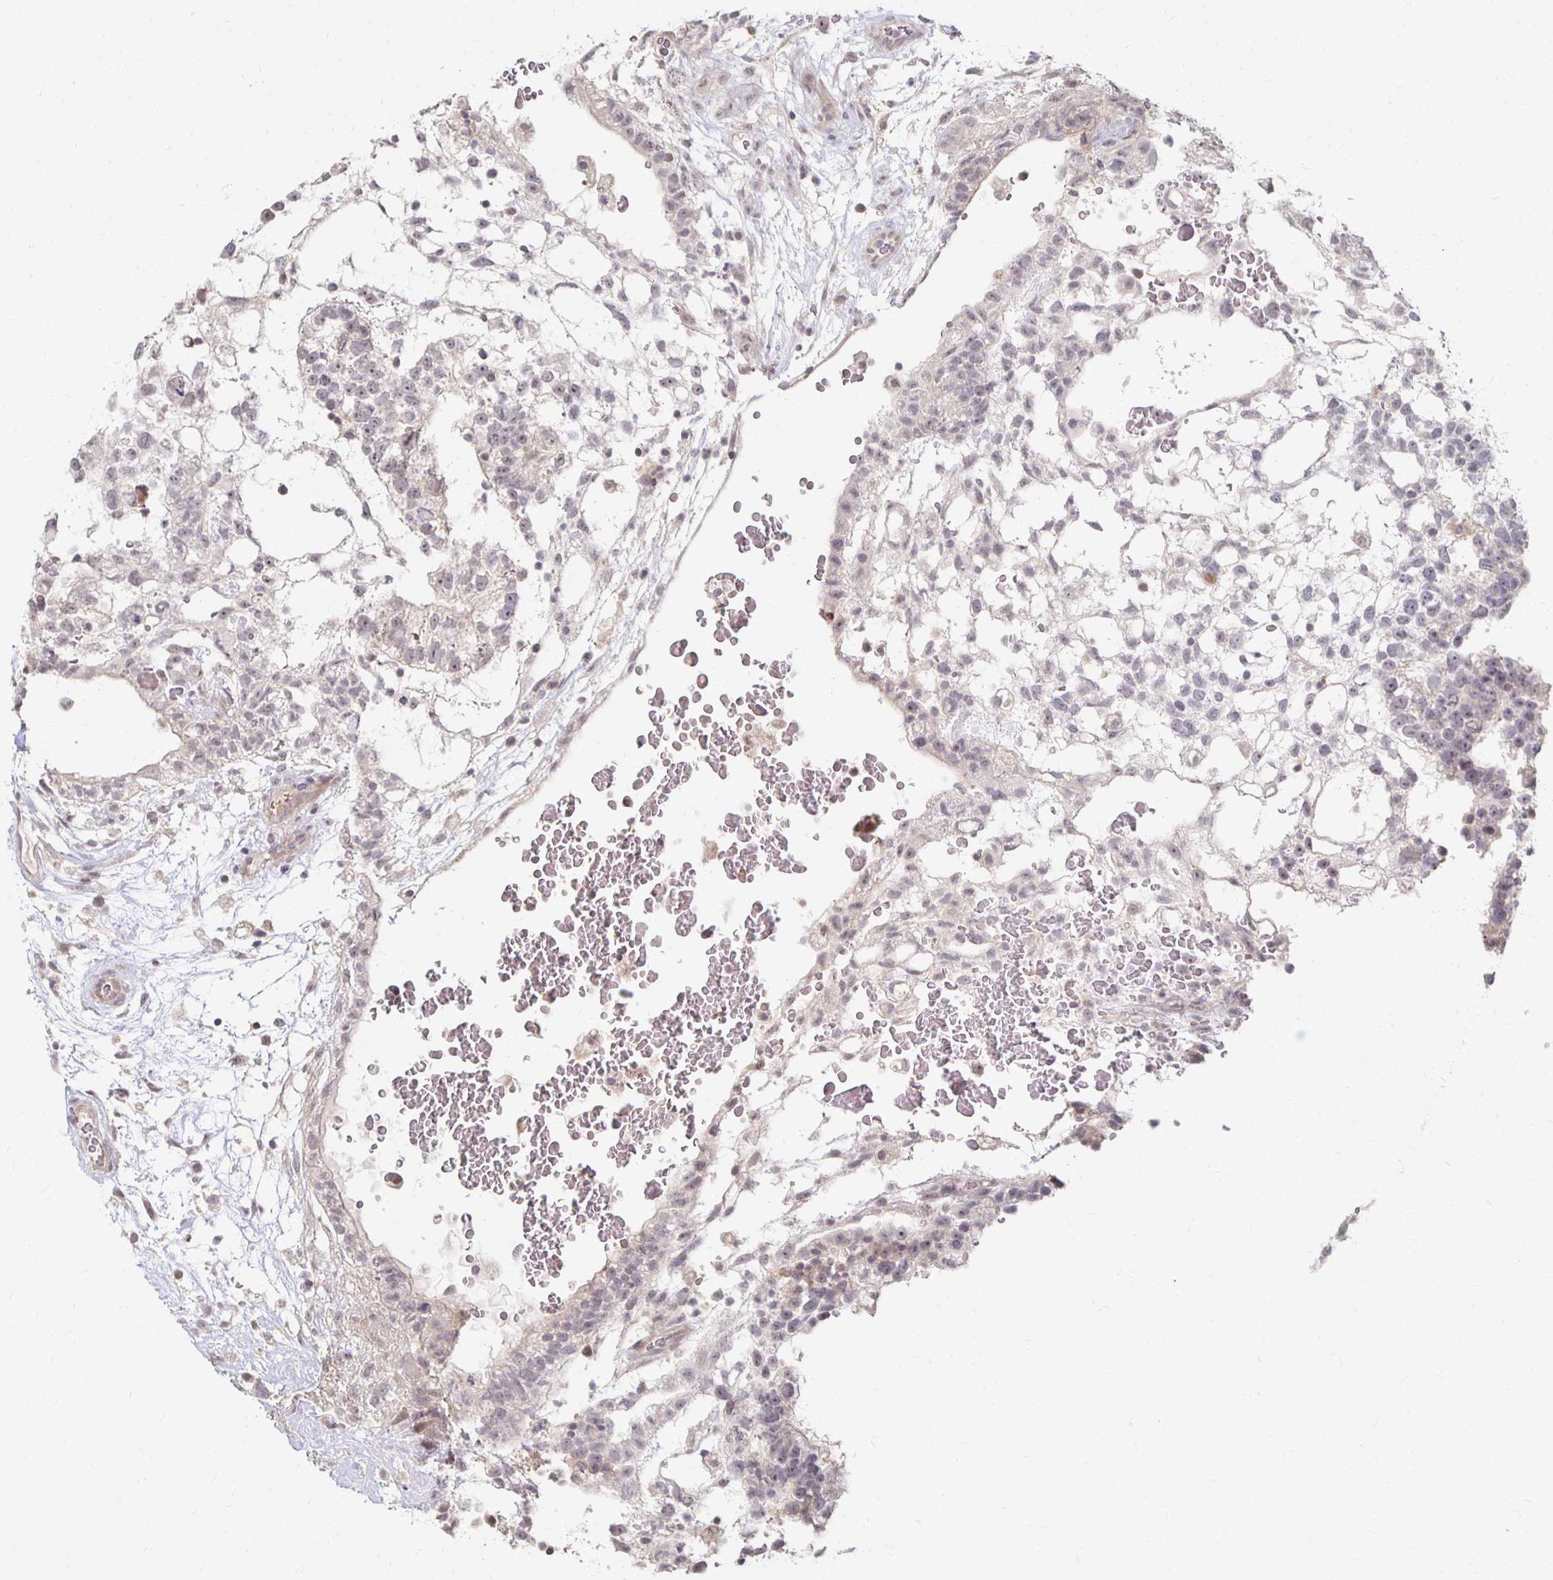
{"staining": {"intensity": "negative", "quantity": "none", "location": "none"}, "tissue": "testis cancer", "cell_type": "Tumor cells", "image_type": "cancer", "snomed": [{"axis": "morphology", "description": "Normal tissue, NOS"}, {"axis": "morphology", "description": "Carcinoma, Embryonal, NOS"}, {"axis": "topography", "description": "Testis"}], "caption": "This micrograph is of testis cancer stained with IHC to label a protein in brown with the nuclei are counter-stained blue. There is no expression in tumor cells.", "gene": "PRKCB", "patient": {"sex": "male", "age": 32}}